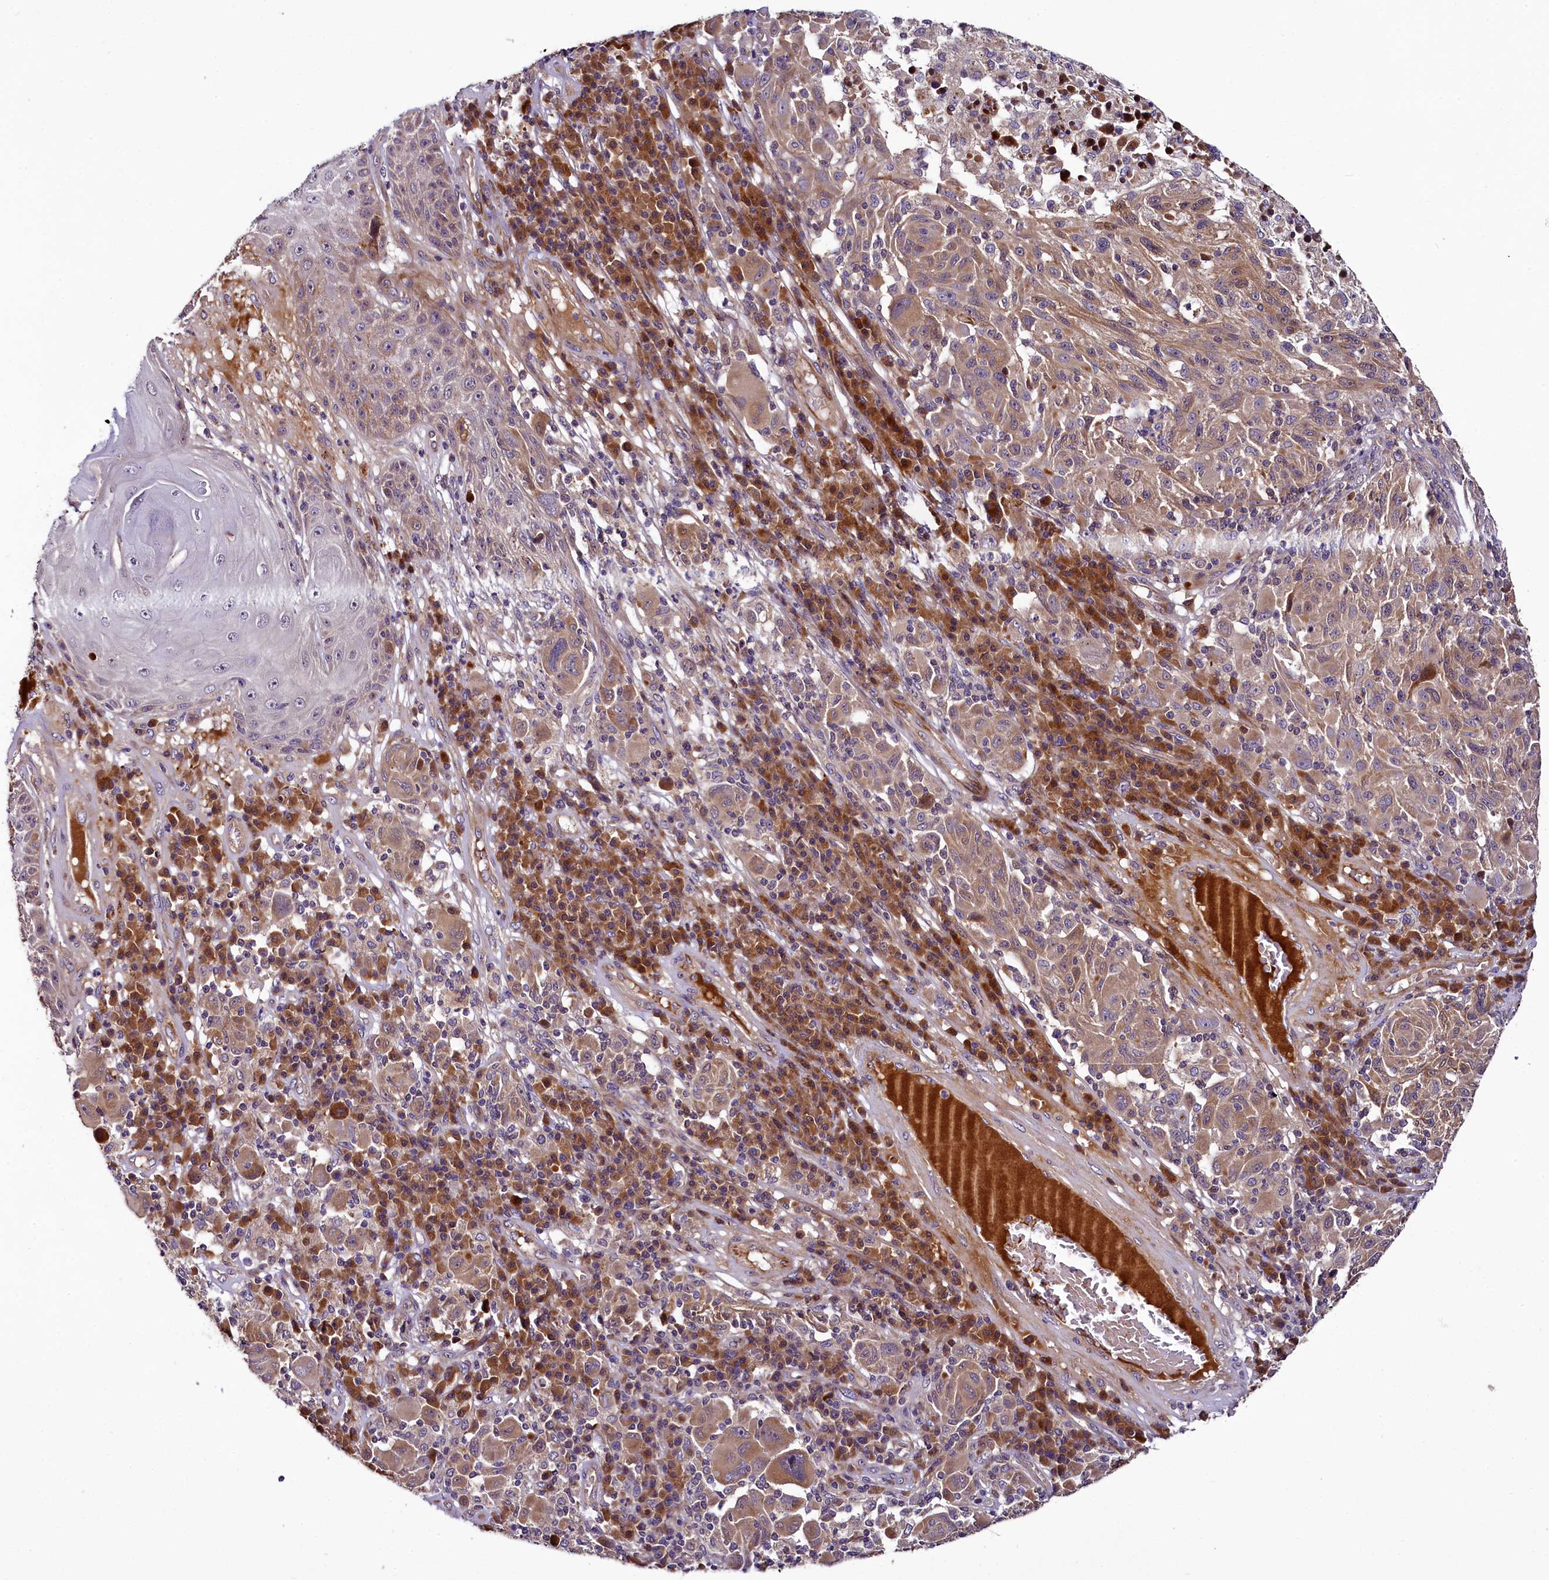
{"staining": {"intensity": "moderate", "quantity": ">75%", "location": "cytoplasmic/membranous"}, "tissue": "melanoma", "cell_type": "Tumor cells", "image_type": "cancer", "snomed": [{"axis": "morphology", "description": "Malignant melanoma, NOS"}, {"axis": "topography", "description": "Skin"}], "caption": "This is a photomicrograph of immunohistochemistry staining of melanoma, which shows moderate positivity in the cytoplasmic/membranous of tumor cells.", "gene": "RPUSD2", "patient": {"sex": "male", "age": 53}}